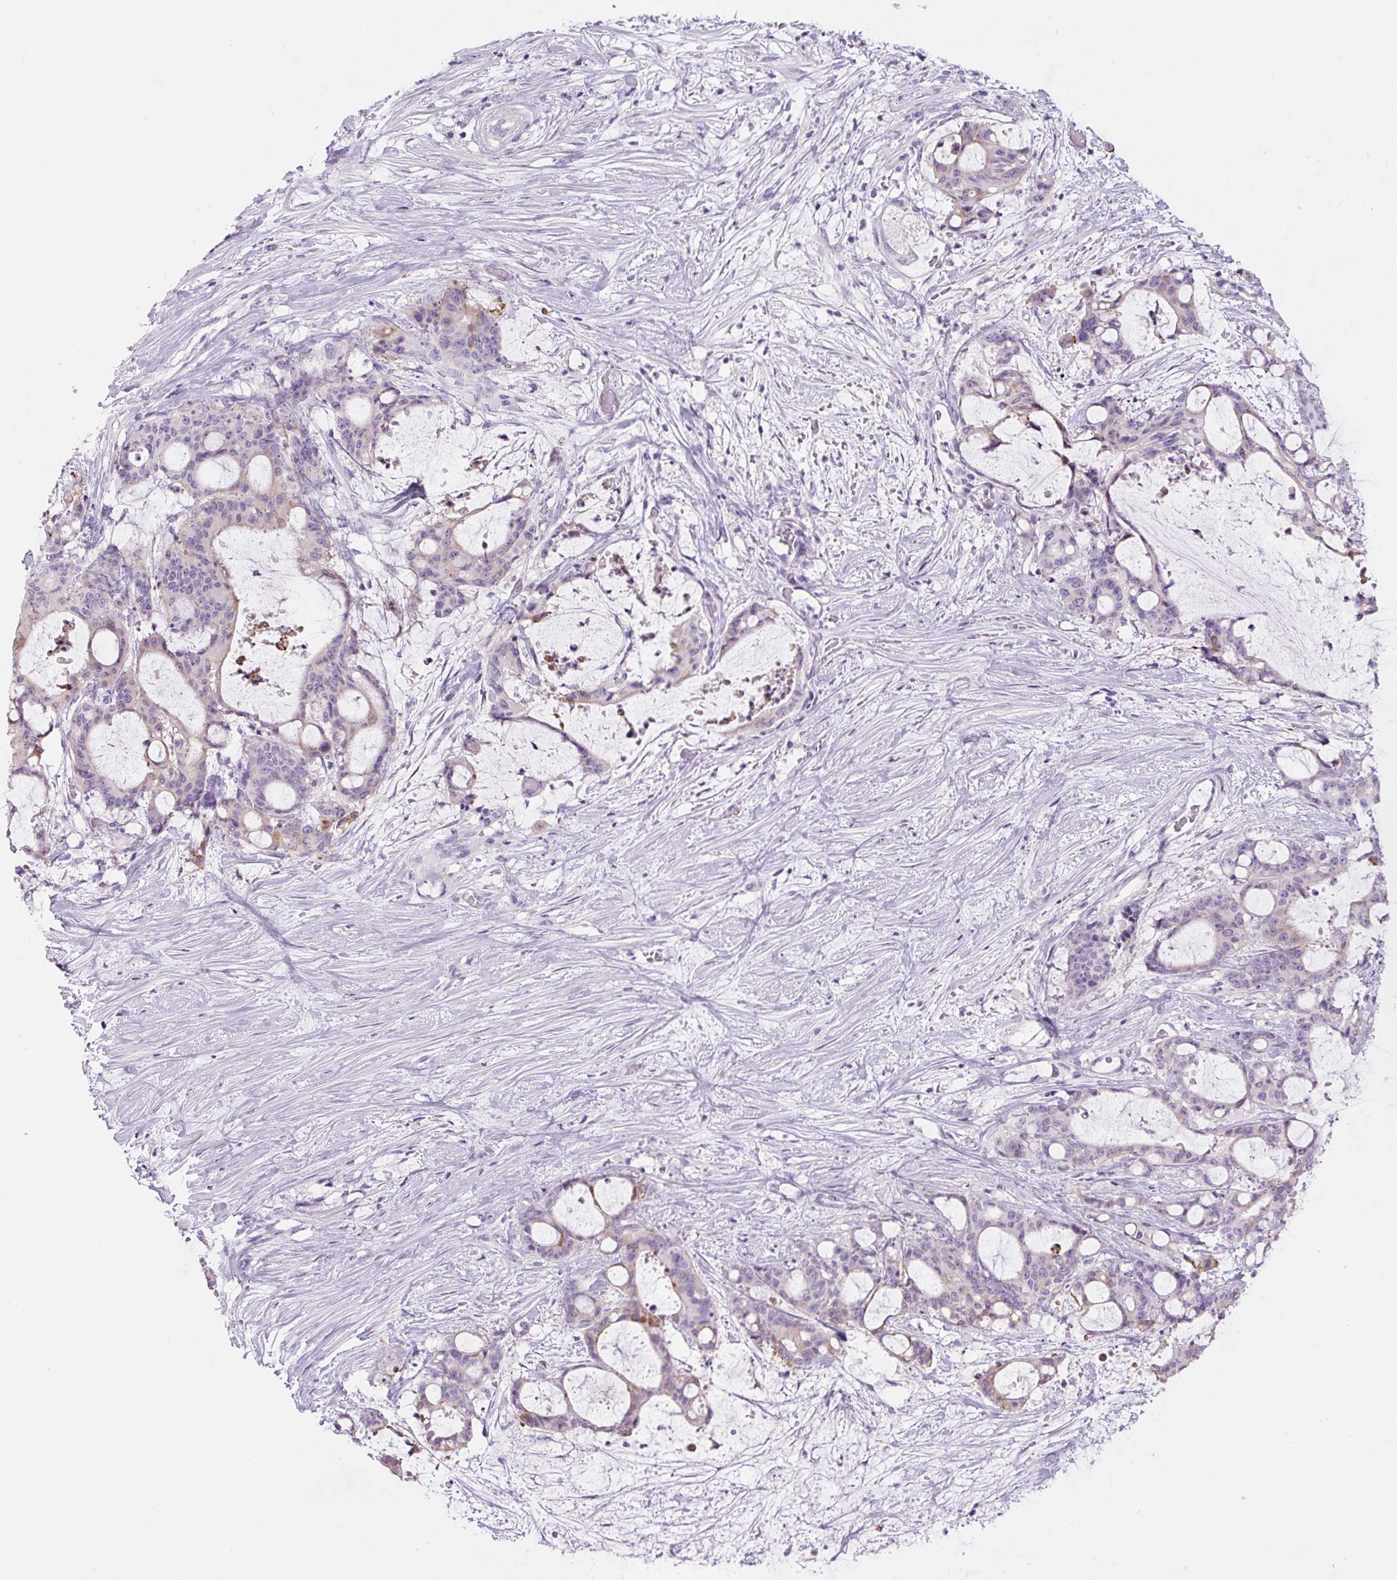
{"staining": {"intensity": "moderate", "quantity": "<25%", "location": "cytoplasmic/membranous"}, "tissue": "liver cancer", "cell_type": "Tumor cells", "image_type": "cancer", "snomed": [{"axis": "morphology", "description": "Normal tissue, NOS"}, {"axis": "morphology", "description": "Cholangiocarcinoma"}, {"axis": "topography", "description": "Liver"}, {"axis": "topography", "description": "Peripheral nerve tissue"}], "caption": "Human liver cancer (cholangiocarcinoma) stained with a protein marker exhibits moderate staining in tumor cells.", "gene": "COL9A2", "patient": {"sex": "female", "age": 73}}